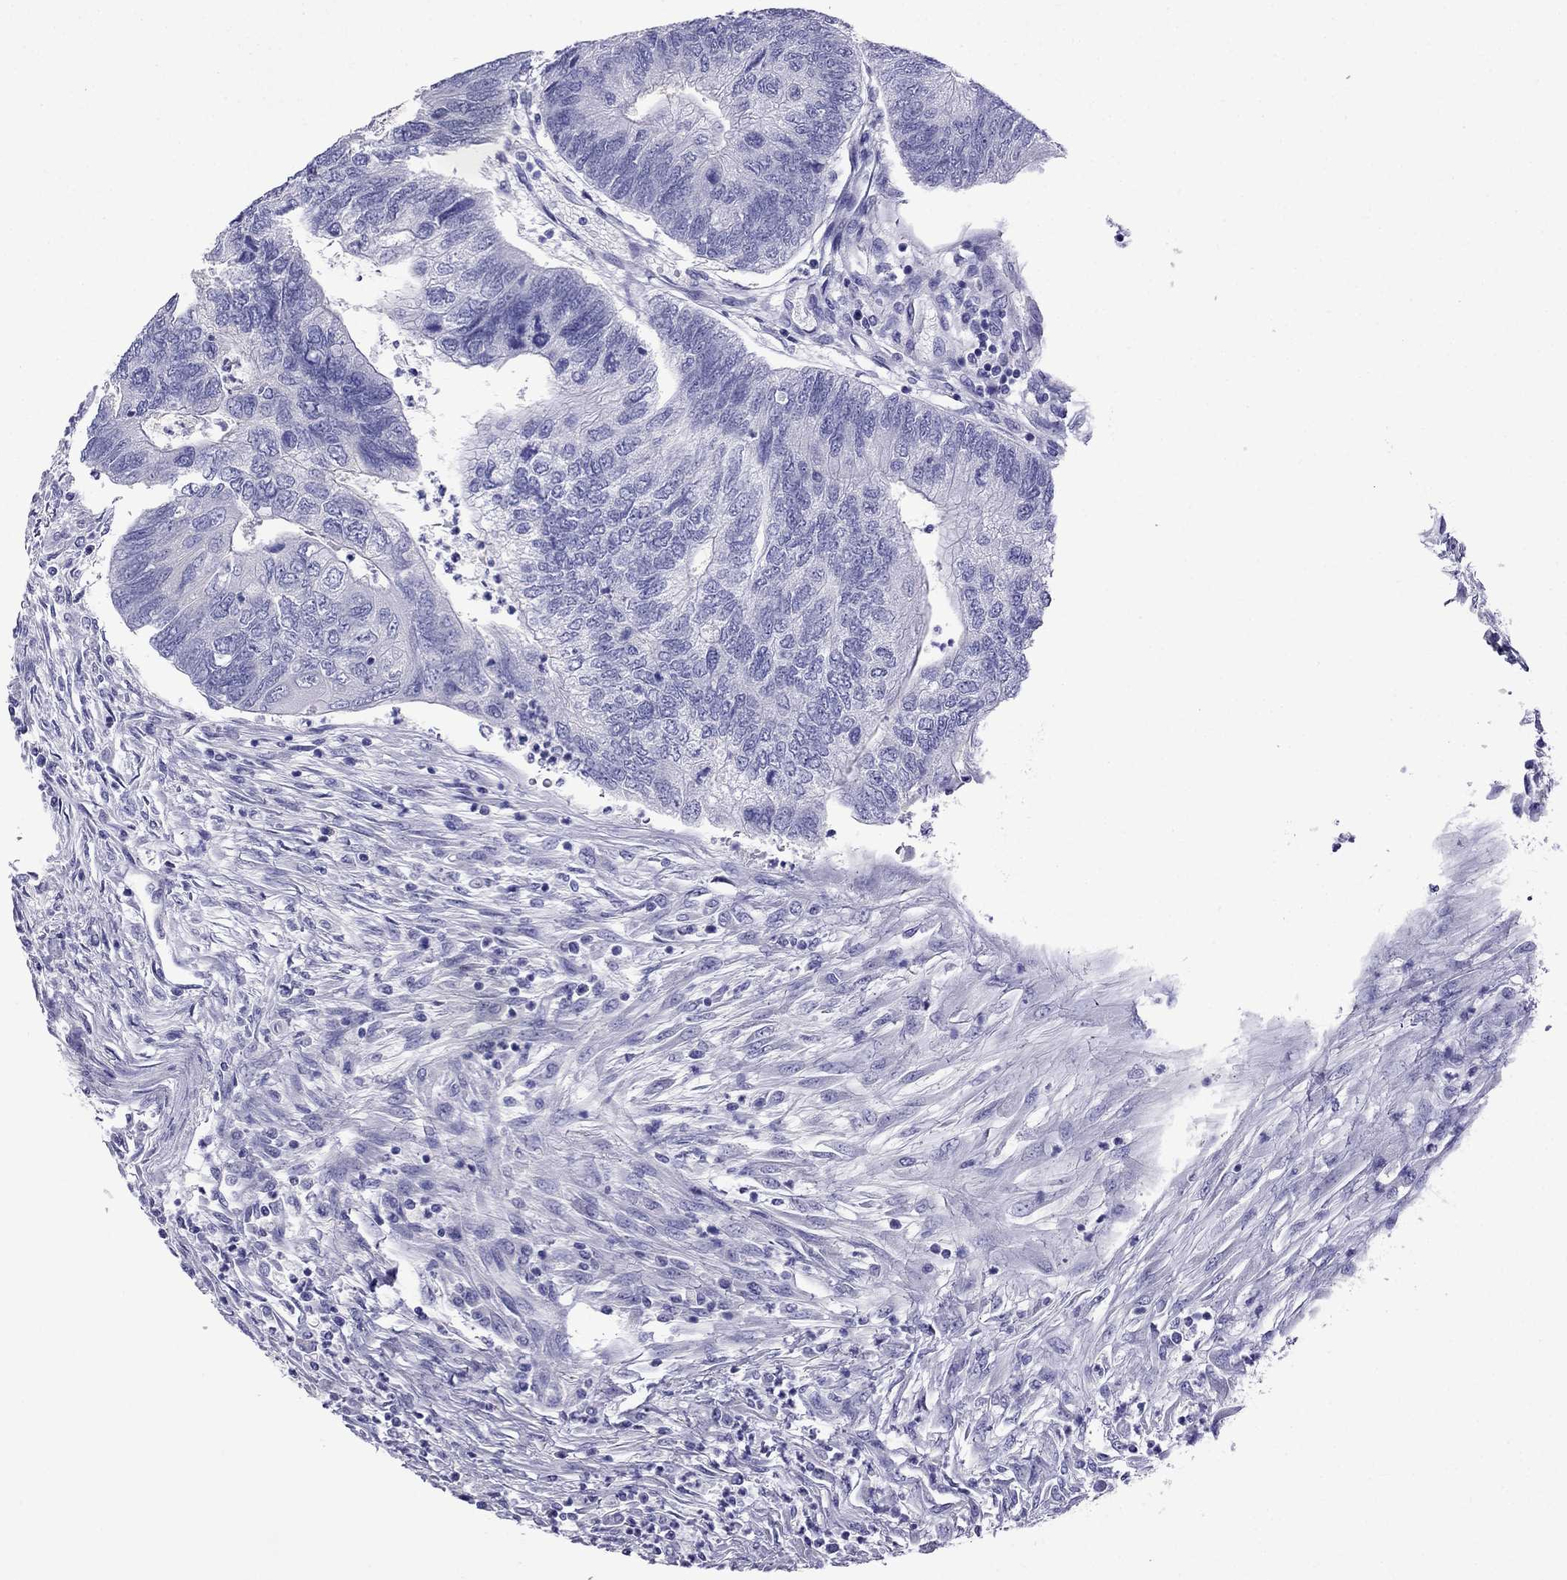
{"staining": {"intensity": "negative", "quantity": "none", "location": "none"}, "tissue": "colorectal cancer", "cell_type": "Tumor cells", "image_type": "cancer", "snomed": [{"axis": "morphology", "description": "Adenocarcinoma, NOS"}, {"axis": "topography", "description": "Colon"}], "caption": "Tumor cells are negative for protein expression in human colorectal cancer (adenocarcinoma).", "gene": "ARR3", "patient": {"sex": "female", "age": 67}}